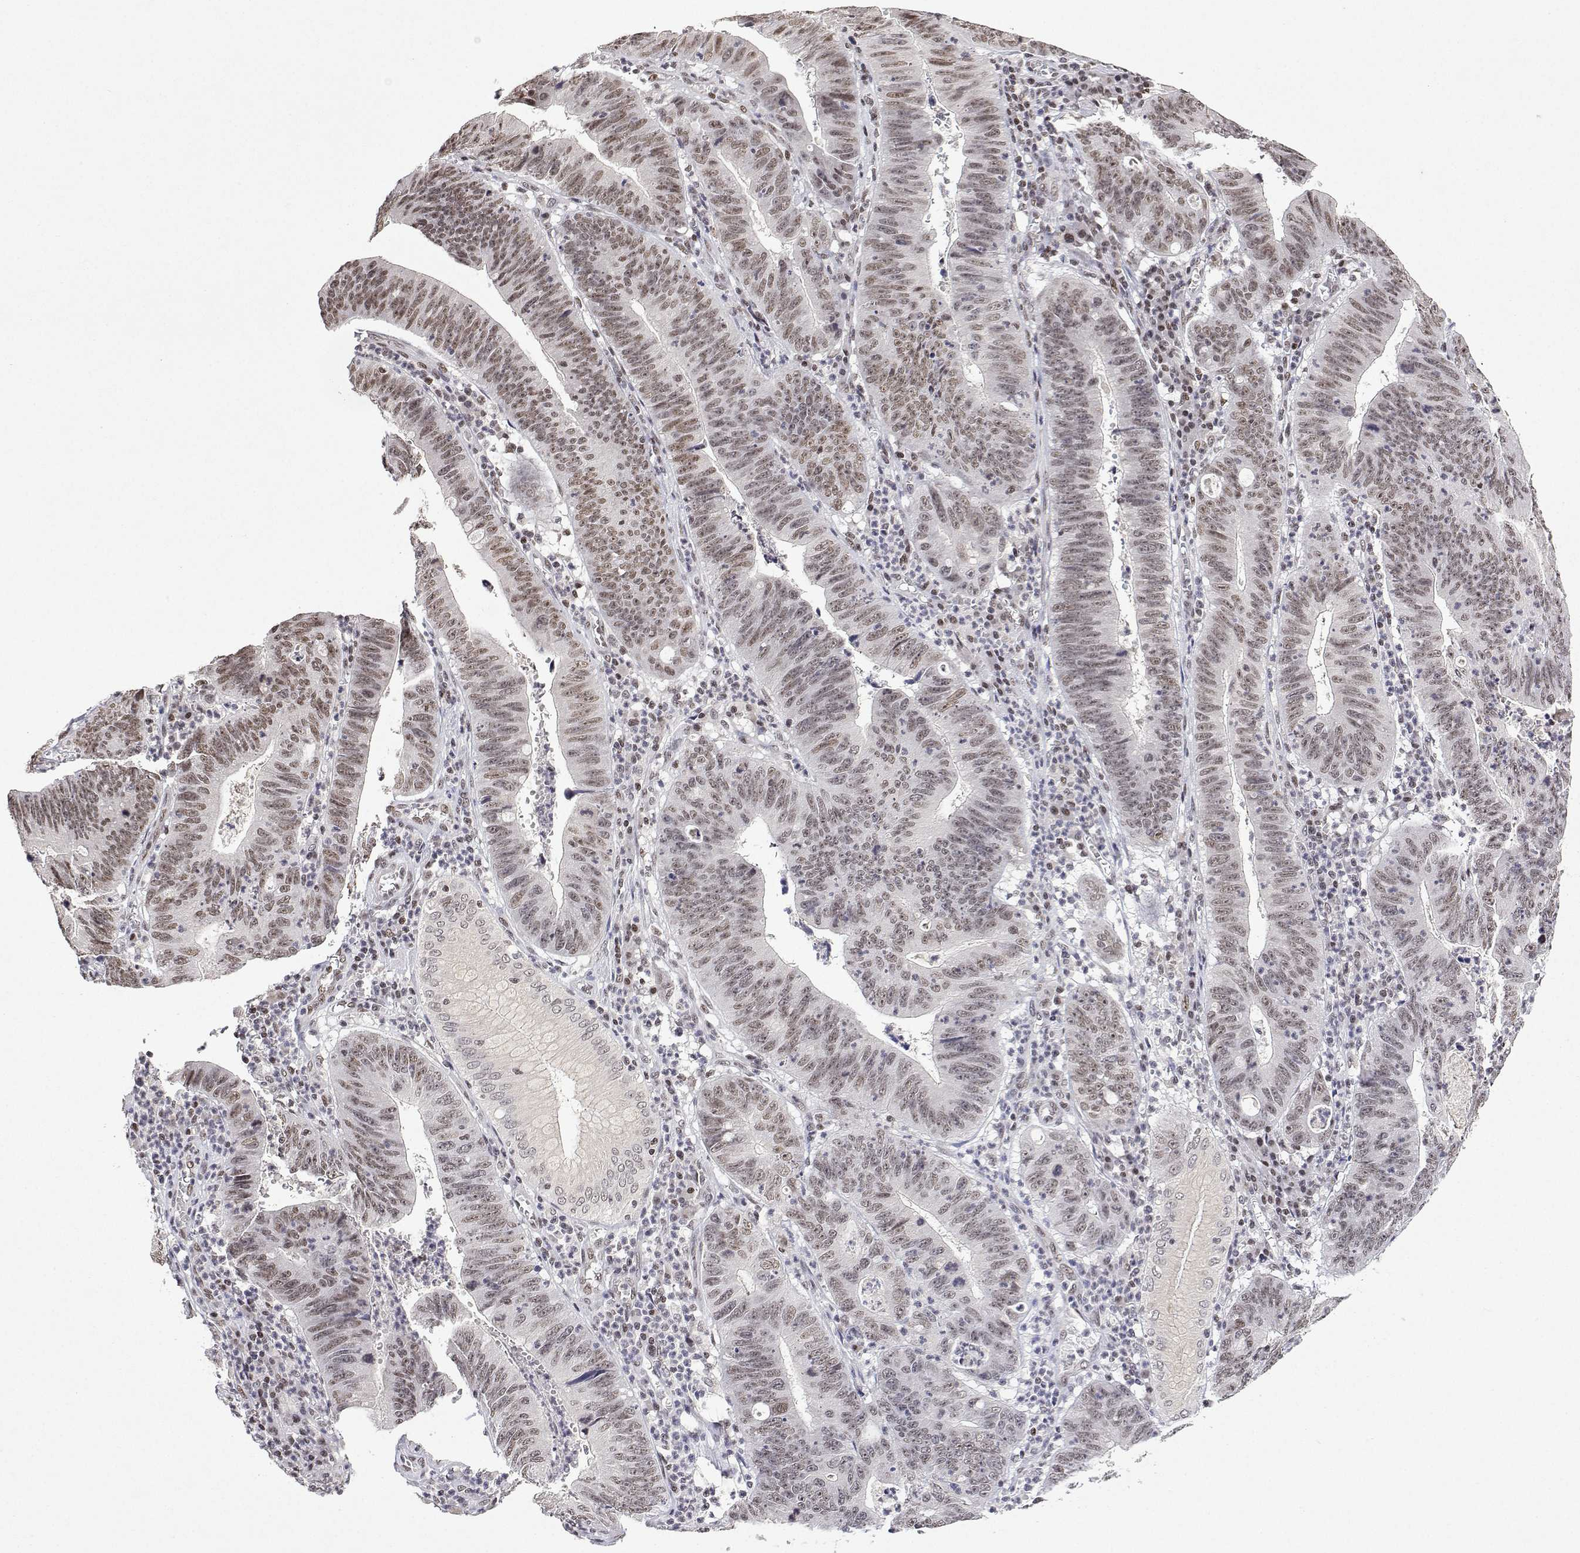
{"staining": {"intensity": "weak", "quantity": ">75%", "location": "nuclear"}, "tissue": "stomach cancer", "cell_type": "Tumor cells", "image_type": "cancer", "snomed": [{"axis": "morphology", "description": "Adenocarcinoma, NOS"}, {"axis": "topography", "description": "Stomach"}], "caption": "A low amount of weak nuclear expression is identified in approximately >75% of tumor cells in adenocarcinoma (stomach) tissue.", "gene": "XPC", "patient": {"sex": "male", "age": 59}}